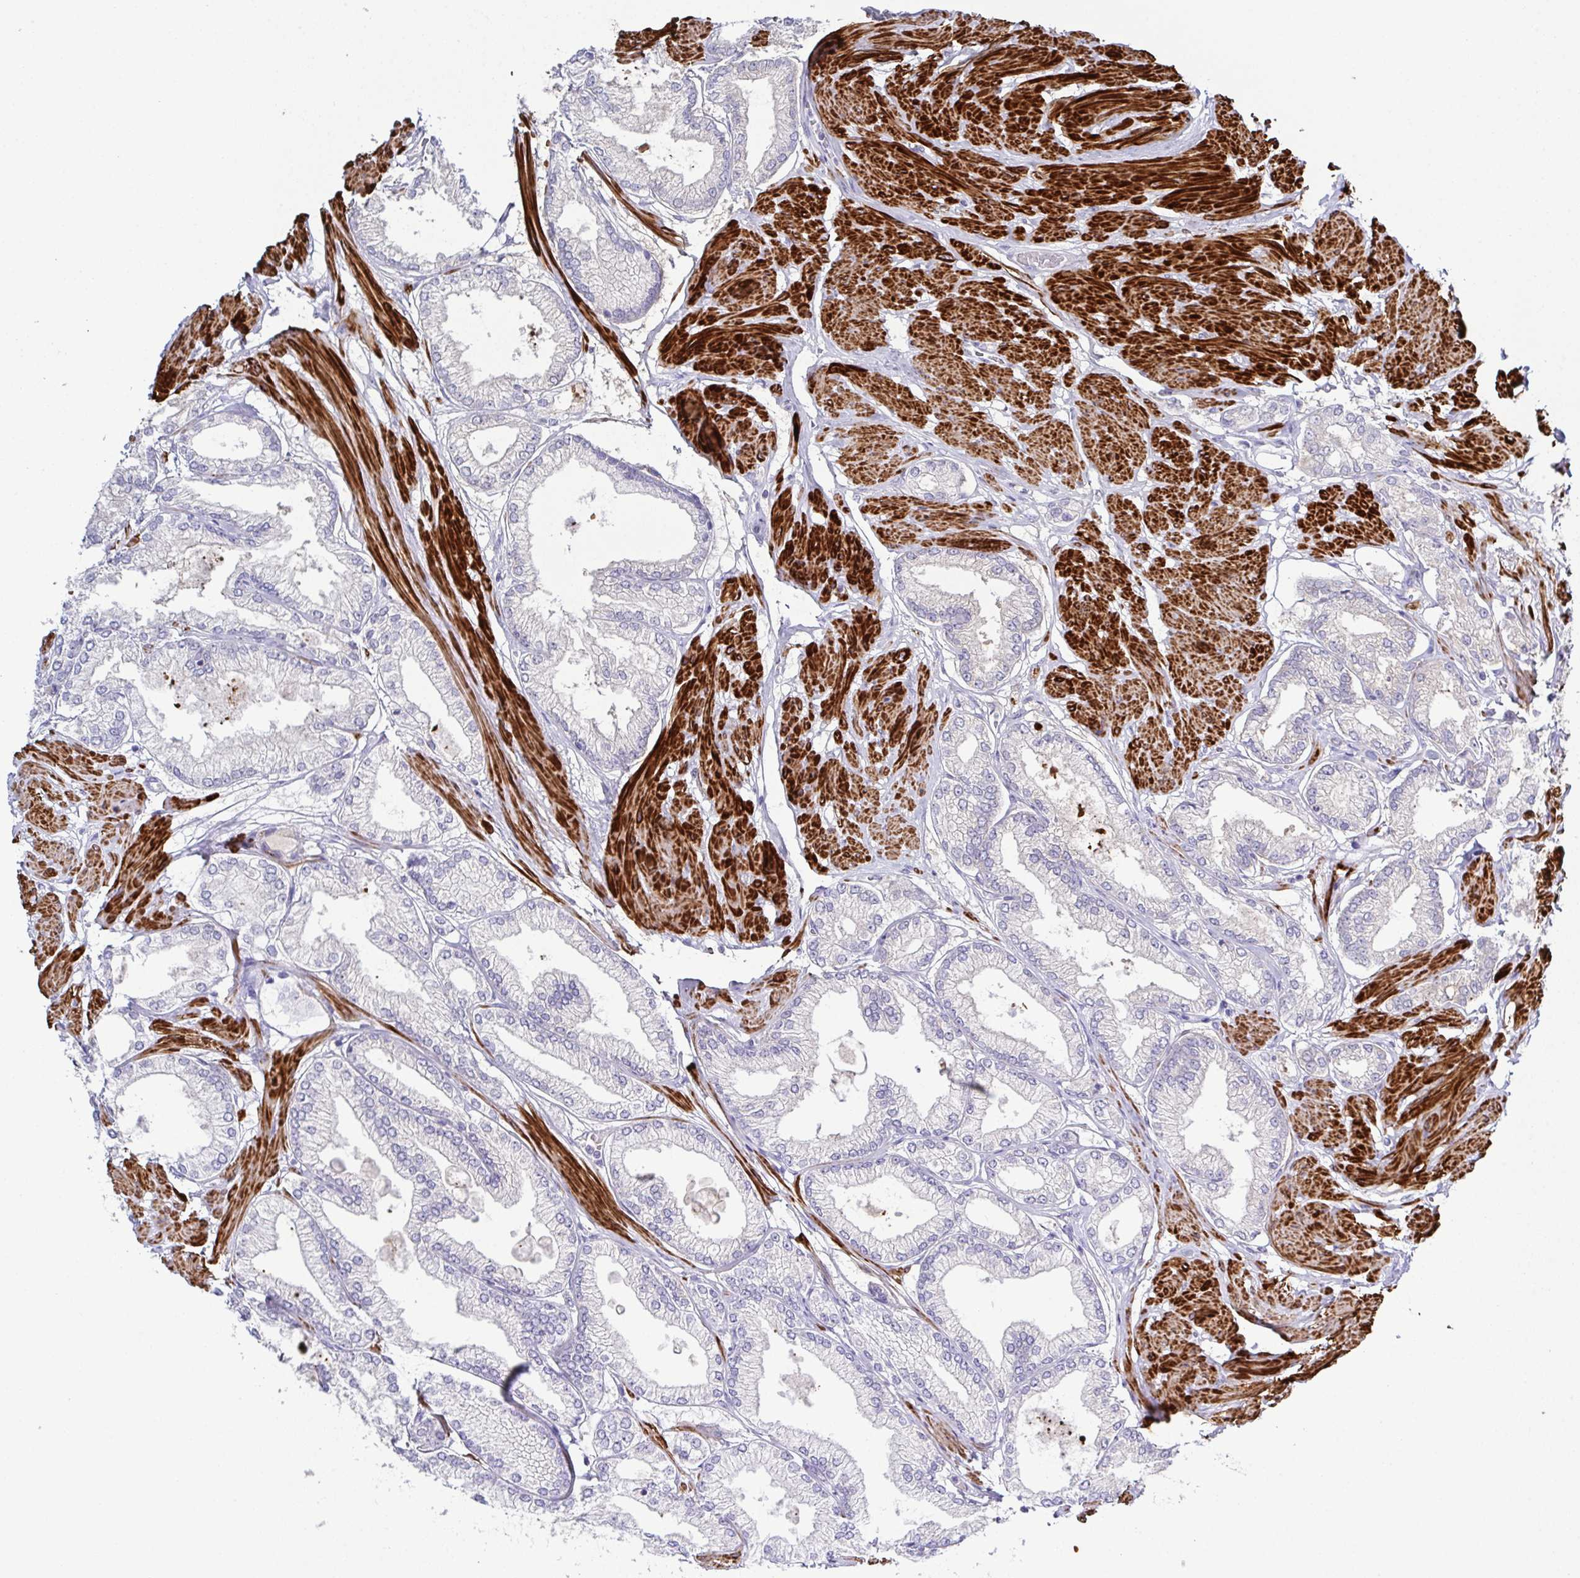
{"staining": {"intensity": "negative", "quantity": "none", "location": "none"}, "tissue": "prostate cancer", "cell_type": "Tumor cells", "image_type": "cancer", "snomed": [{"axis": "morphology", "description": "Adenocarcinoma, High grade"}, {"axis": "topography", "description": "Prostate"}], "caption": "High power microscopy histopathology image of an immunohistochemistry photomicrograph of high-grade adenocarcinoma (prostate), revealing no significant expression in tumor cells.", "gene": "CFAP97D1", "patient": {"sex": "male", "age": 68}}